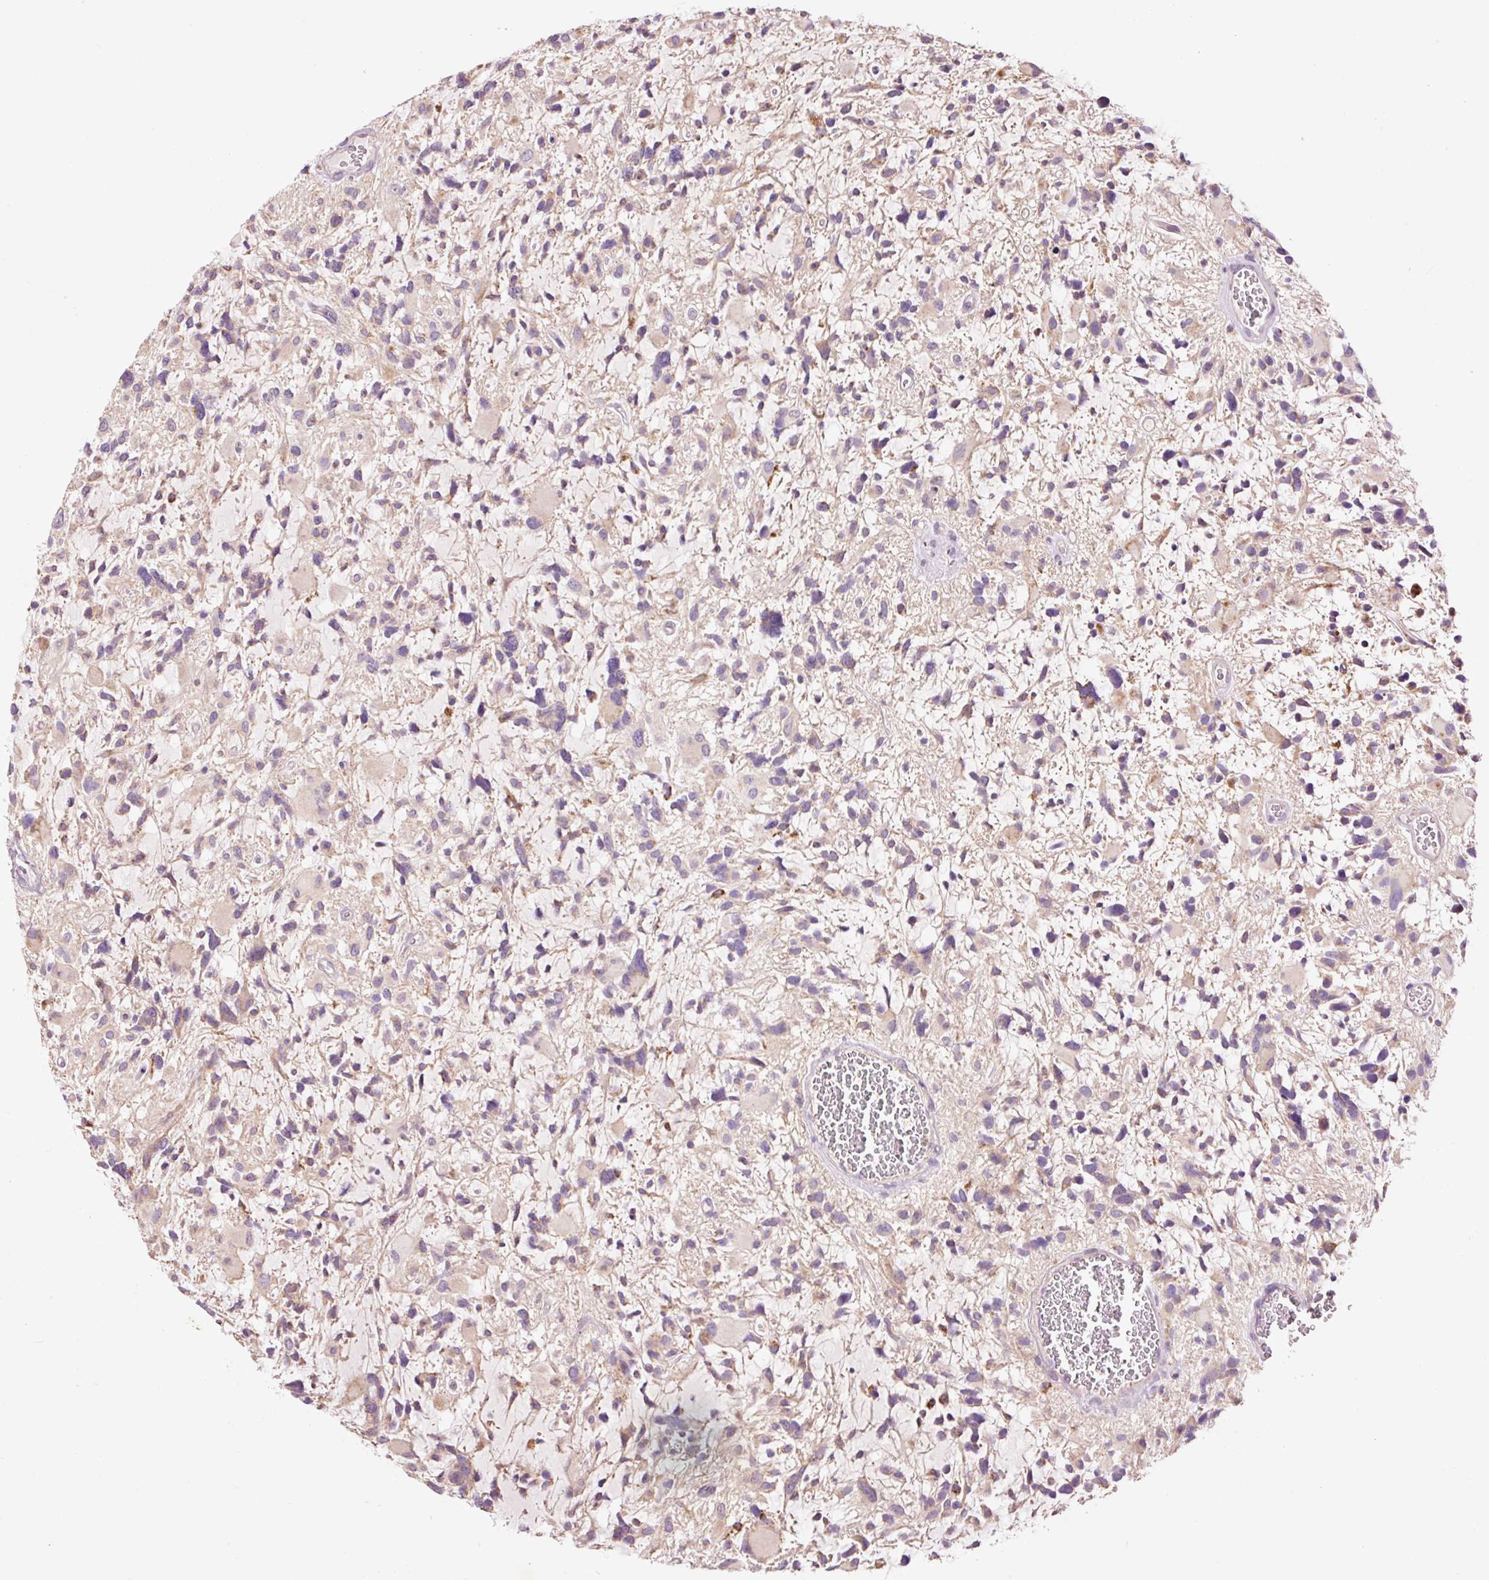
{"staining": {"intensity": "weak", "quantity": "25%-75%", "location": "cytoplasmic/membranous"}, "tissue": "glioma", "cell_type": "Tumor cells", "image_type": "cancer", "snomed": [{"axis": "morphology", "description": "Glioma, malignant, High grade"}, {"axis": "topography", "description": "Brain"}], "caption": "Glioma stained for a protein exhibits weak cytoplasmic/membranous positivity in tumor cells. Immunohistochemistry (ihc) stains the protein in brown and the nuclei are stained blue.", "gene": "PRDX5", "patient": {"sex": "female", "age": 11}}